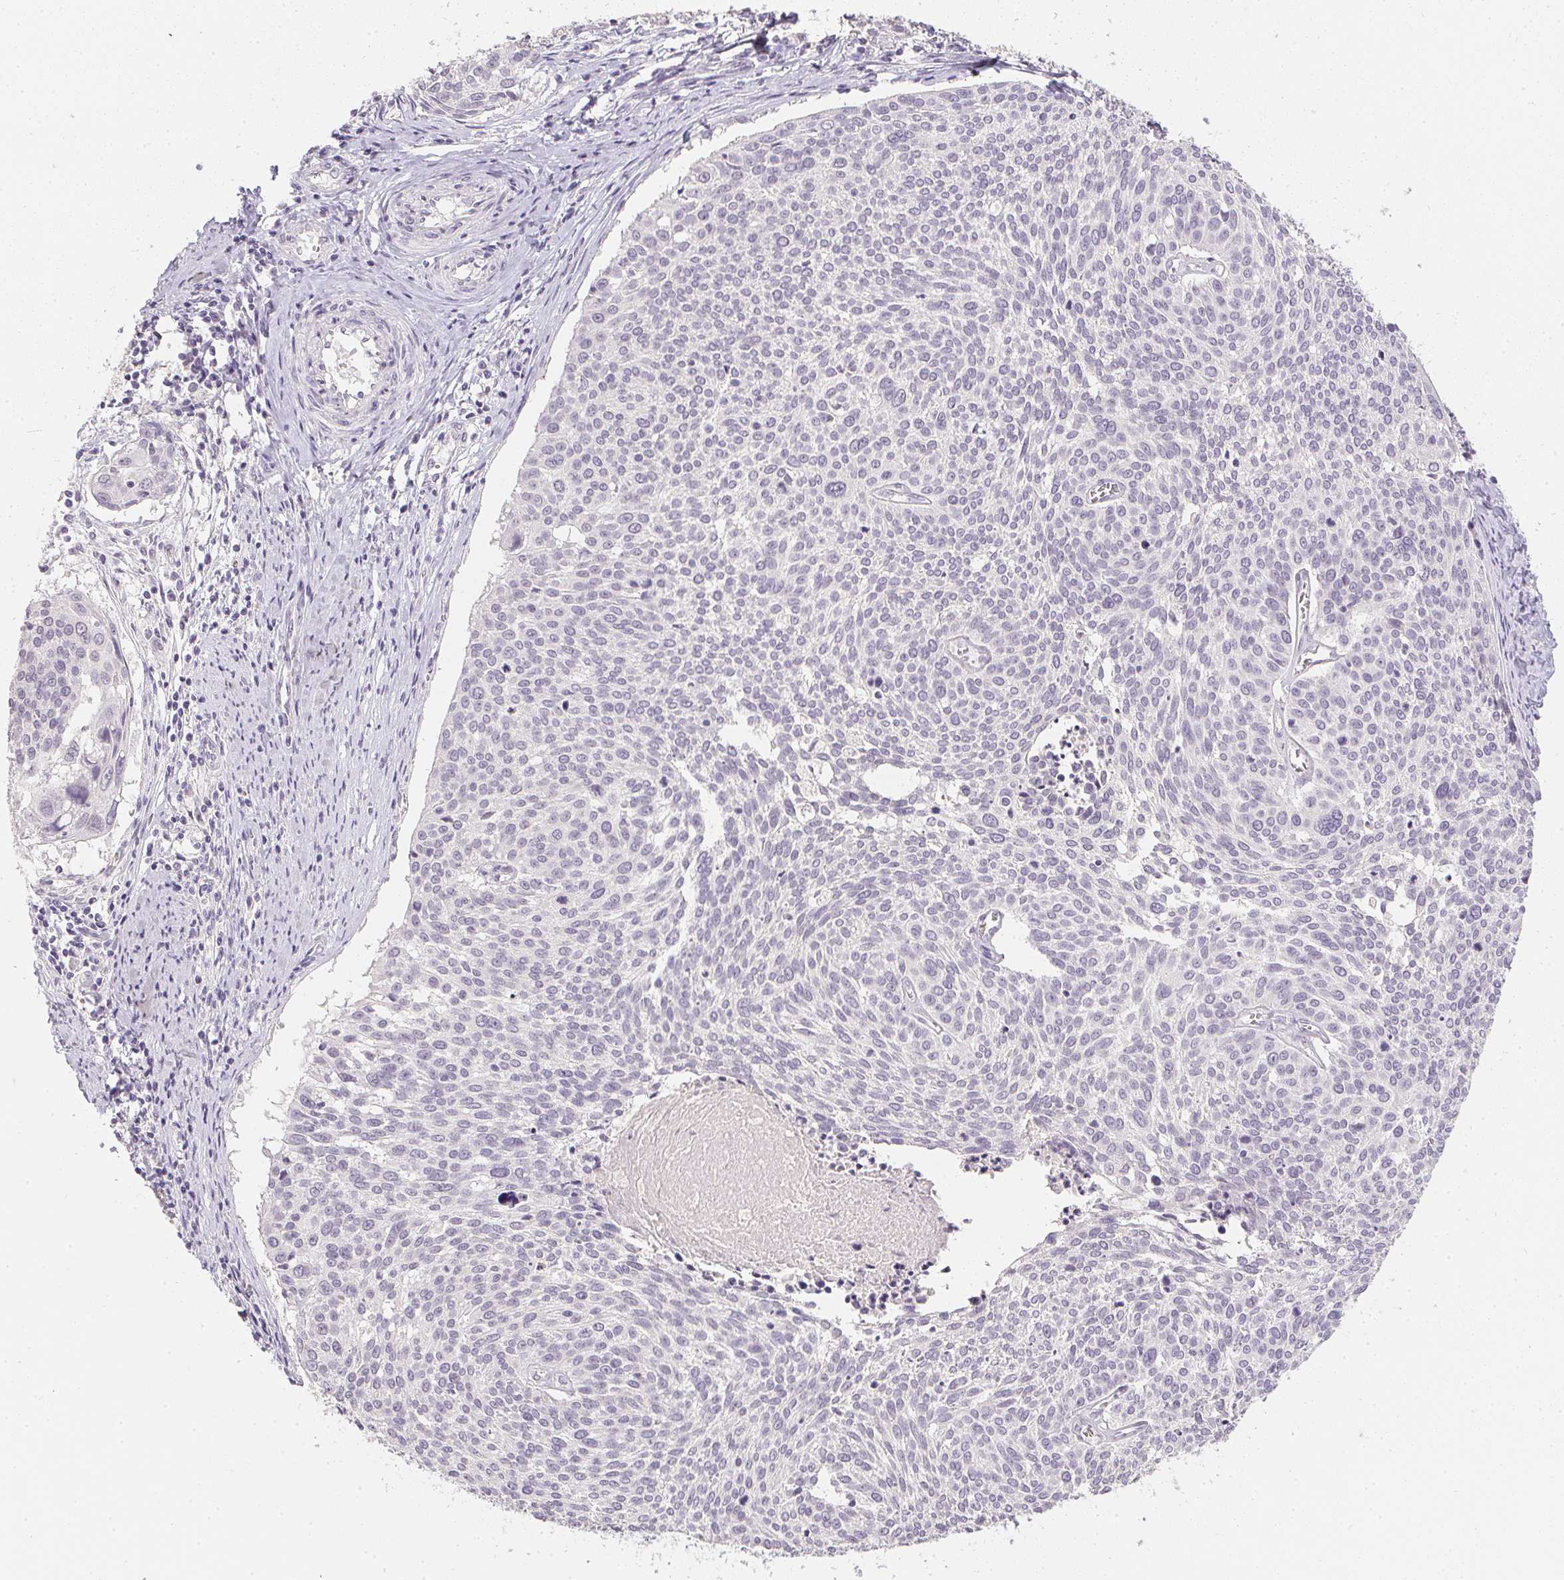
{"staining": {"intensity": "negative", "quantity": "none", "location": "none"}, "tissue": "cervical cancer", "cell_type": "Tumor cells", "image_type": "cancer", "snomed": [{"axis": "morphology", "description": "Squamous cell carcinoma, NOS"}, {"axis": "topography", "description": "Cervix"}], "caption": "Photomicrograph shows no protein staining in tumor cells of cervical squamous cell carcinoma tissue.", "gene": "PPY", "patient": {"sex": "female", "age": 39}}